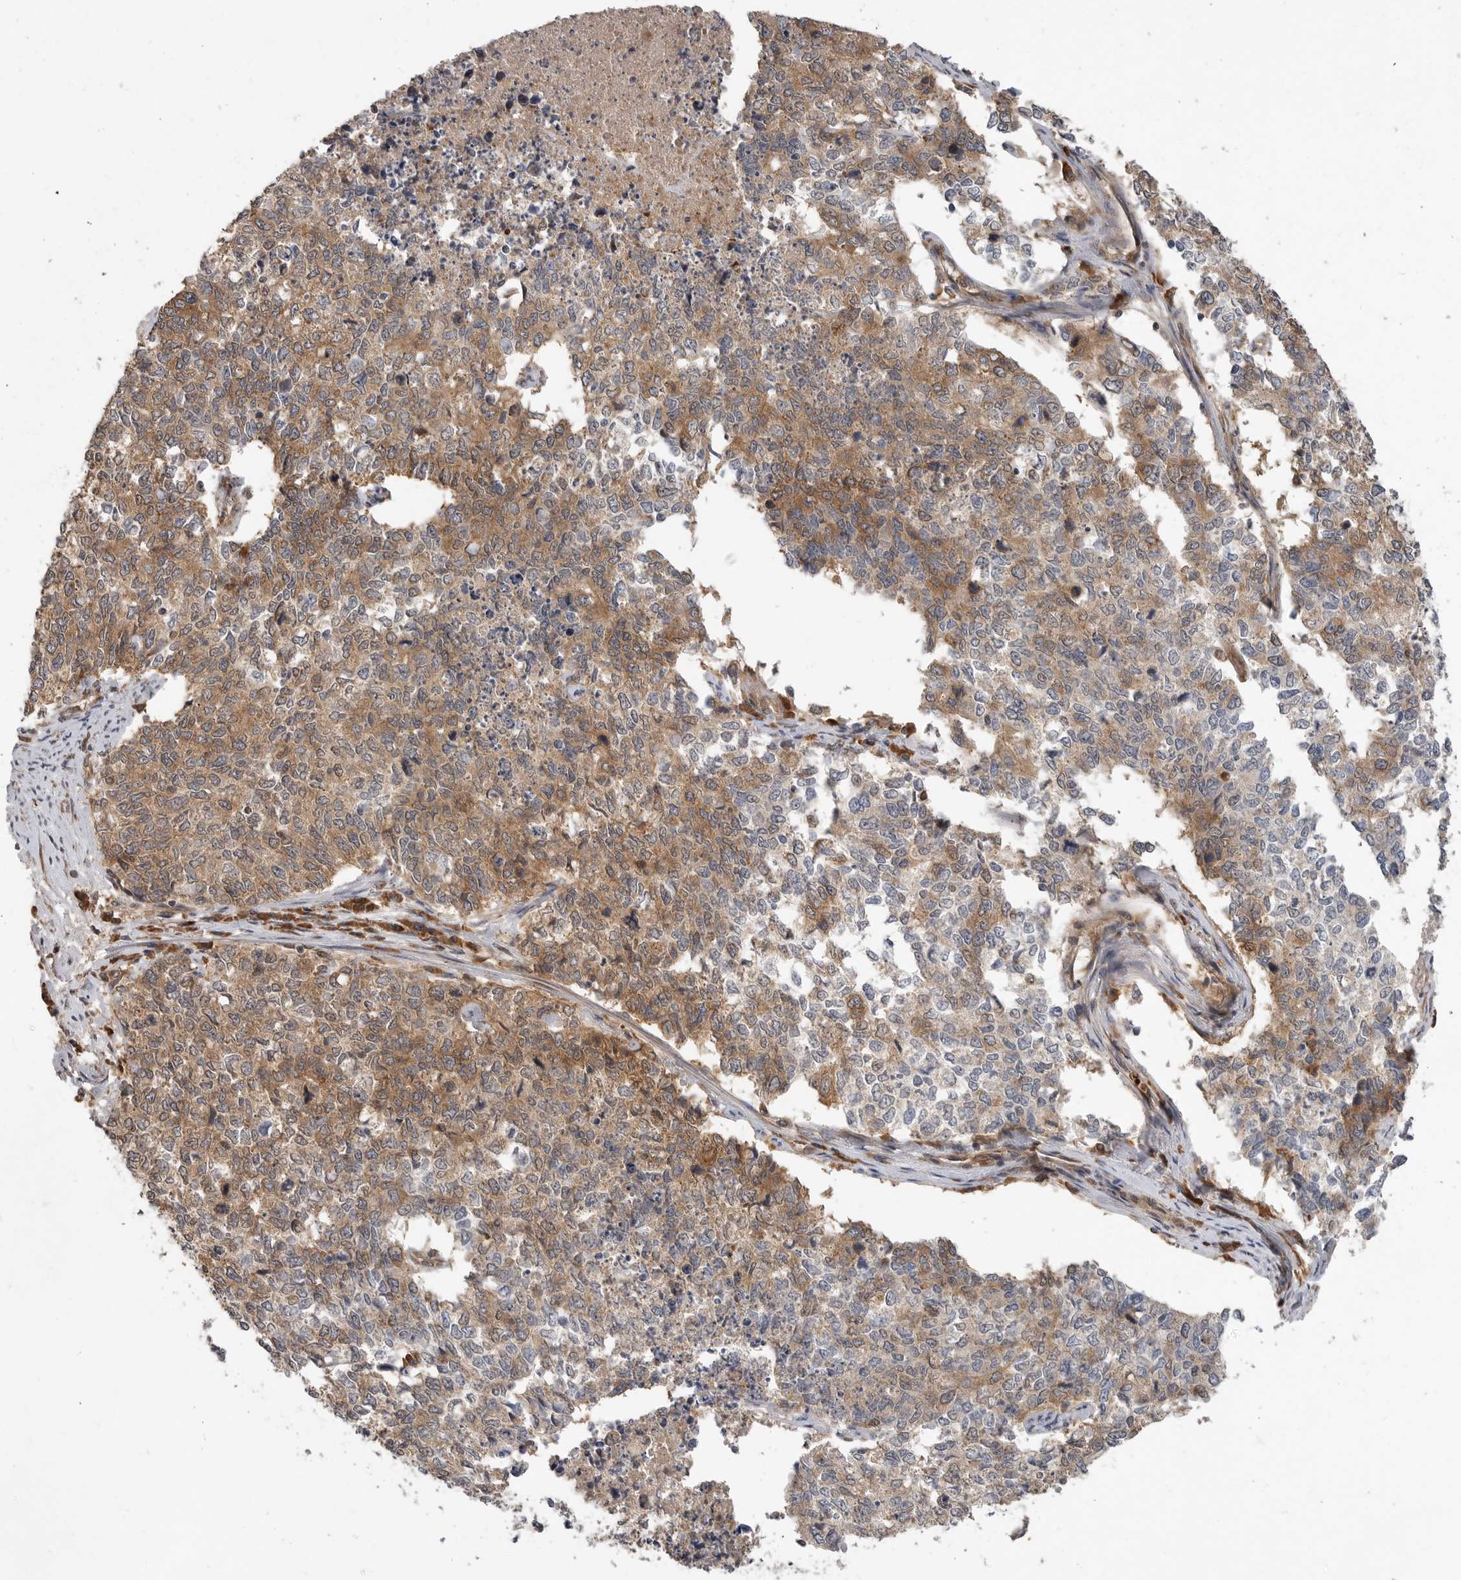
{"staining": {"intensity": "moderate", "quantity": ">75%", "location": "cytoplasmic/membranous"}, "tissue": "cervical cancer", "cell_type": "Tumor cells", "image_type": "cancer", "snomed": [{"axis": "morphology", "description": "Squamous cell carcinoma, NOS"}, {"axis": "topography", "description": "Cervix"}], "caption": "Squamous cell carcinoma (cervical) stained for a protein demonstrates moderate cytoplasmic/membranous positivity in tumor cells.", "gene": "OSBPL9", "patient": {"sex": "female", "age": 63}}